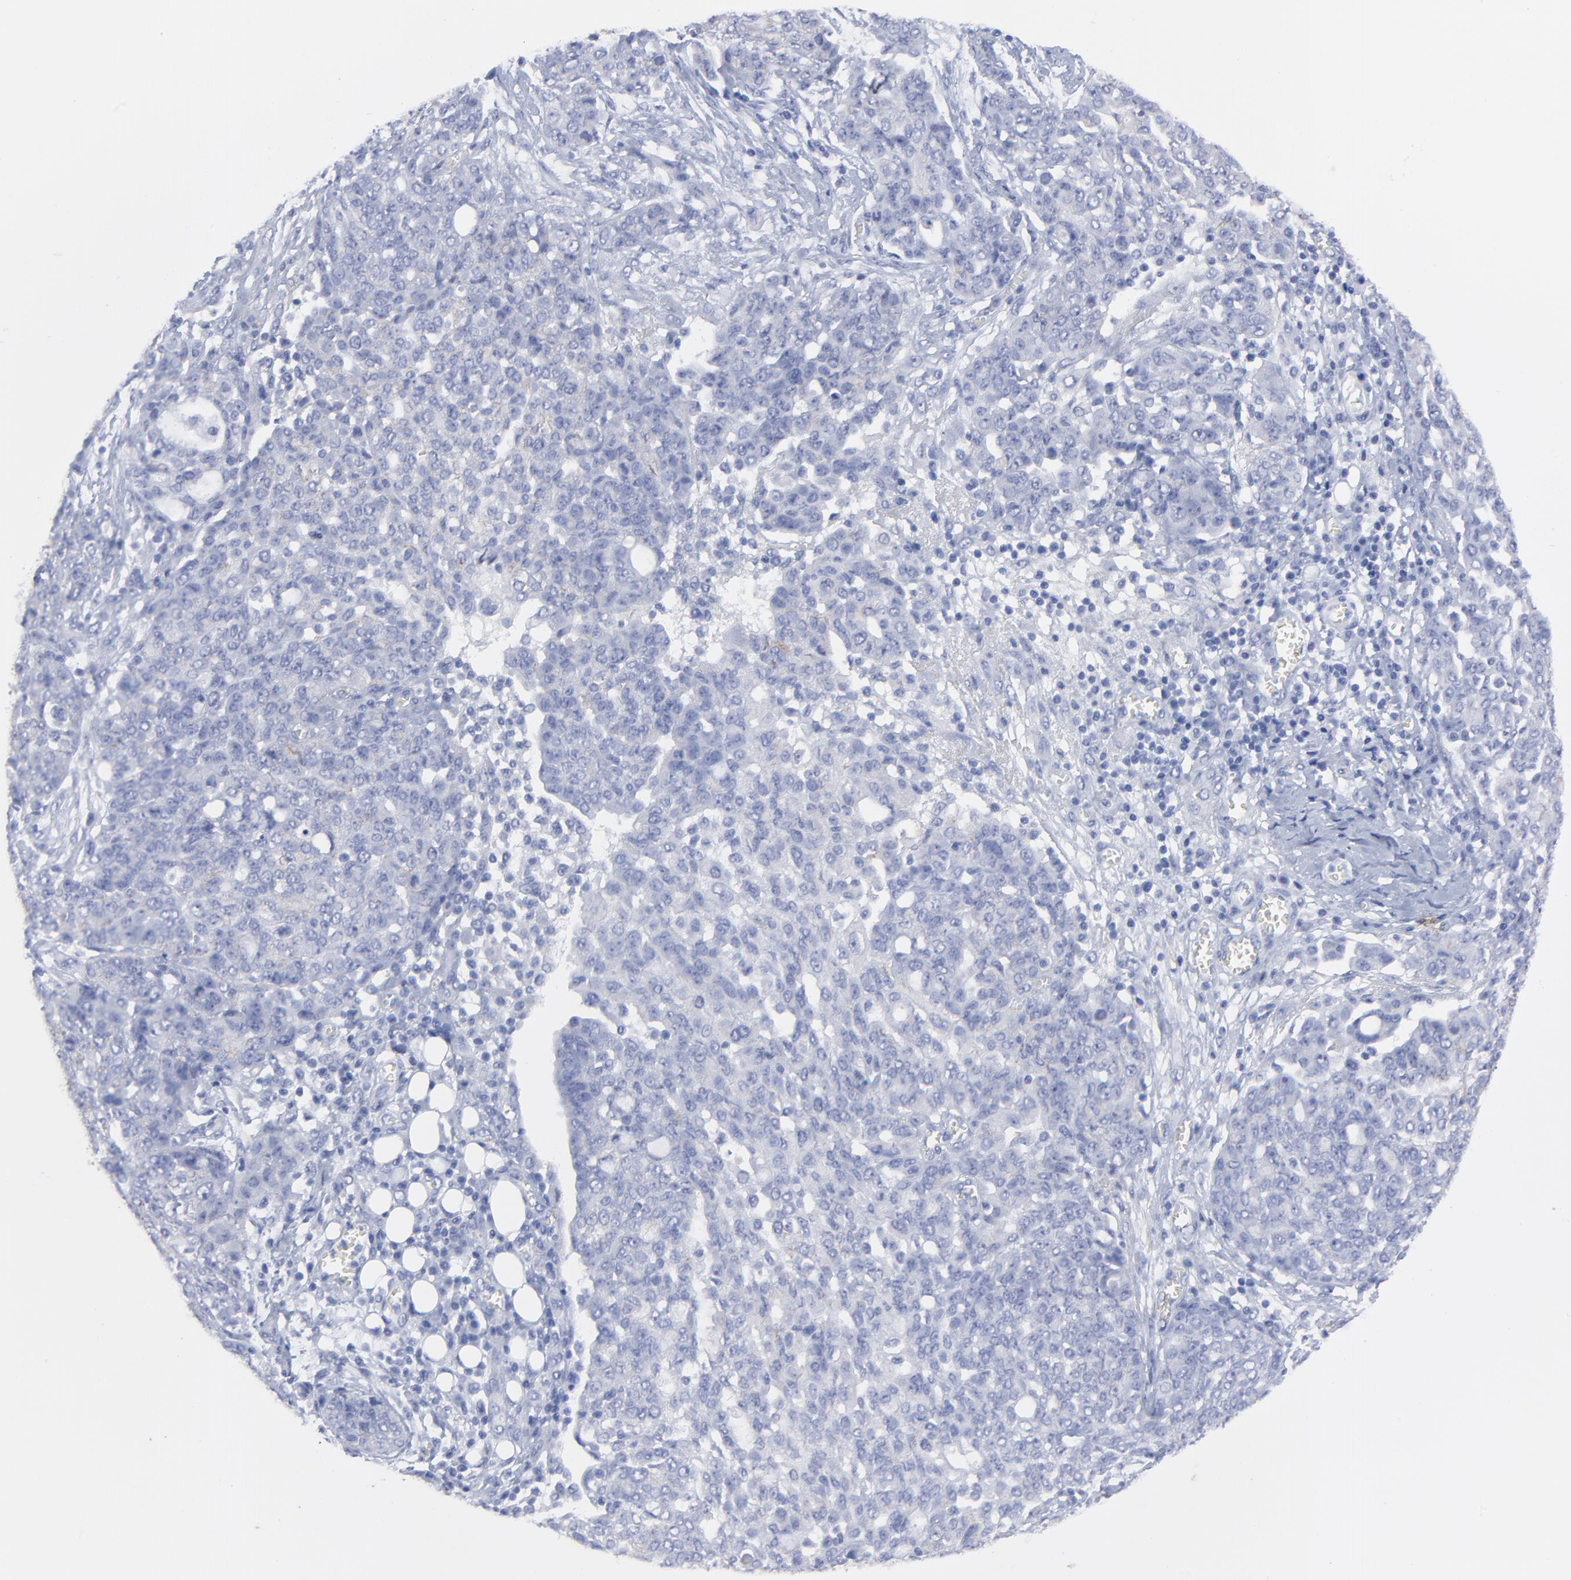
{"staining": {"intensity": "negative", "quantity": "none", "location": "none"}, "tissue": "ovarian cancer", "cell_type": "Tumor cells", "image_type": "cancer", "snomed": [{"axis": "morphology", "description": "Cystadenocarcinoma, serous, NOS"}, {"axis": "topography", "description": "Soft tissue"}, {"axis": "topography", "description": "Ovary"}], "caption": "The immunohistochemistry (IHC) histopathology image has no significant positivity in tumor cells of serous cystadenocarcinoma (ovarian) tissue.", "gene": "CNTN3", "patient": {"sex": "female", "age": 57}}